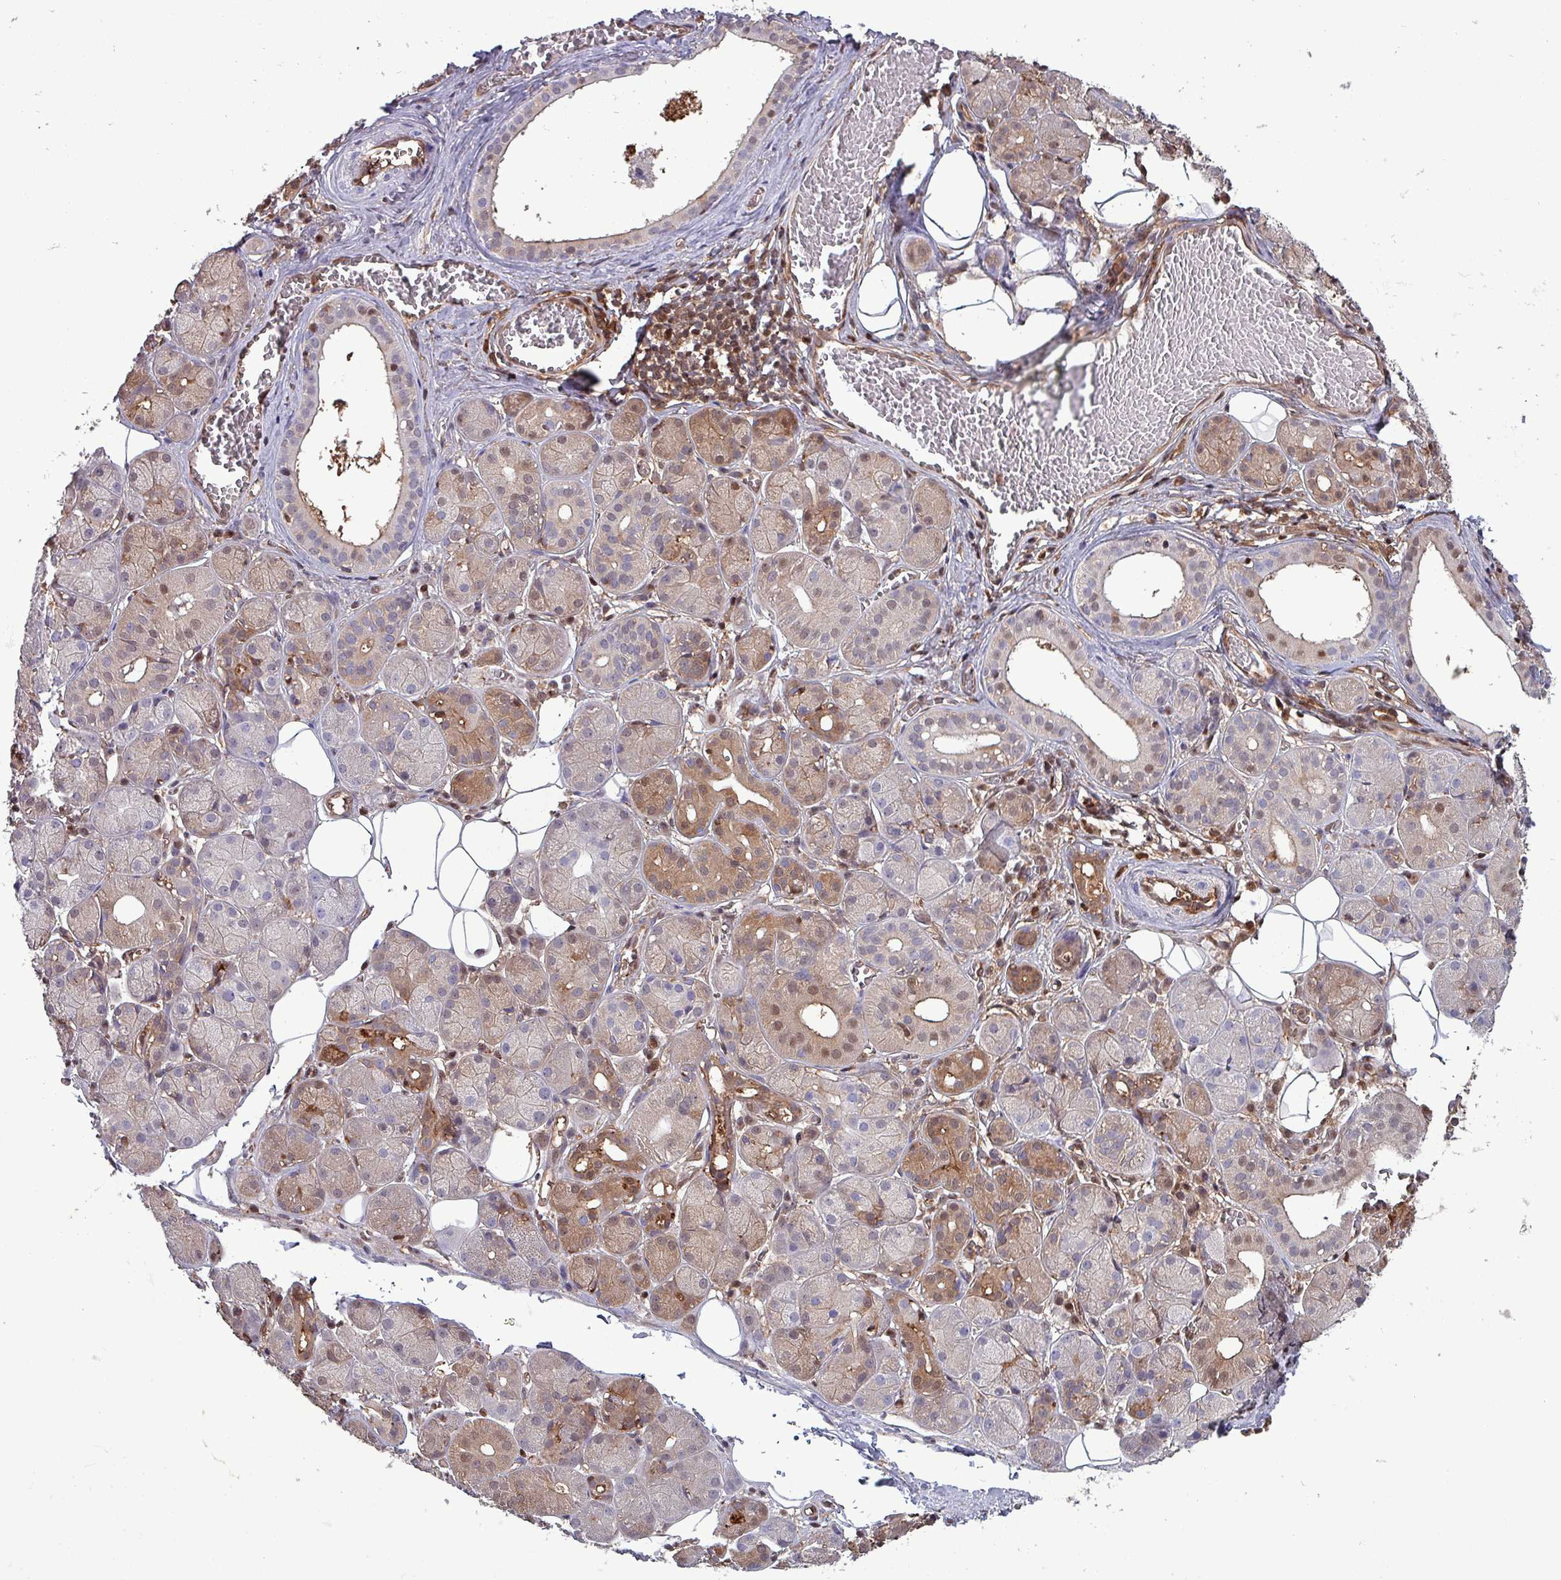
{"staining": {"intensity": "moderate", "quantity": "25%-75%", "location": "cytoplasmic/membranous,nuclear"}, "tissue": "salivary gland", "cell_type": "Glandular cells", "image_type": "normal", "snomed": [{"axis": "morphology", "description": "Squamous cell carcinoma, NOS"}, {"axis": "topography", "description": "Skin"}, {"axis": "topography", "description": "Head-Neck"}], "caption": "Immunohistochemical staining of benign salivary gland demonstrates medium levels of moderate cytoplasmic/membranous,nuclear positivity in approximately 25%-75% of glandular cells.", "gene": "PSMB8", "patient": {"sex": "male", "age": 80}}